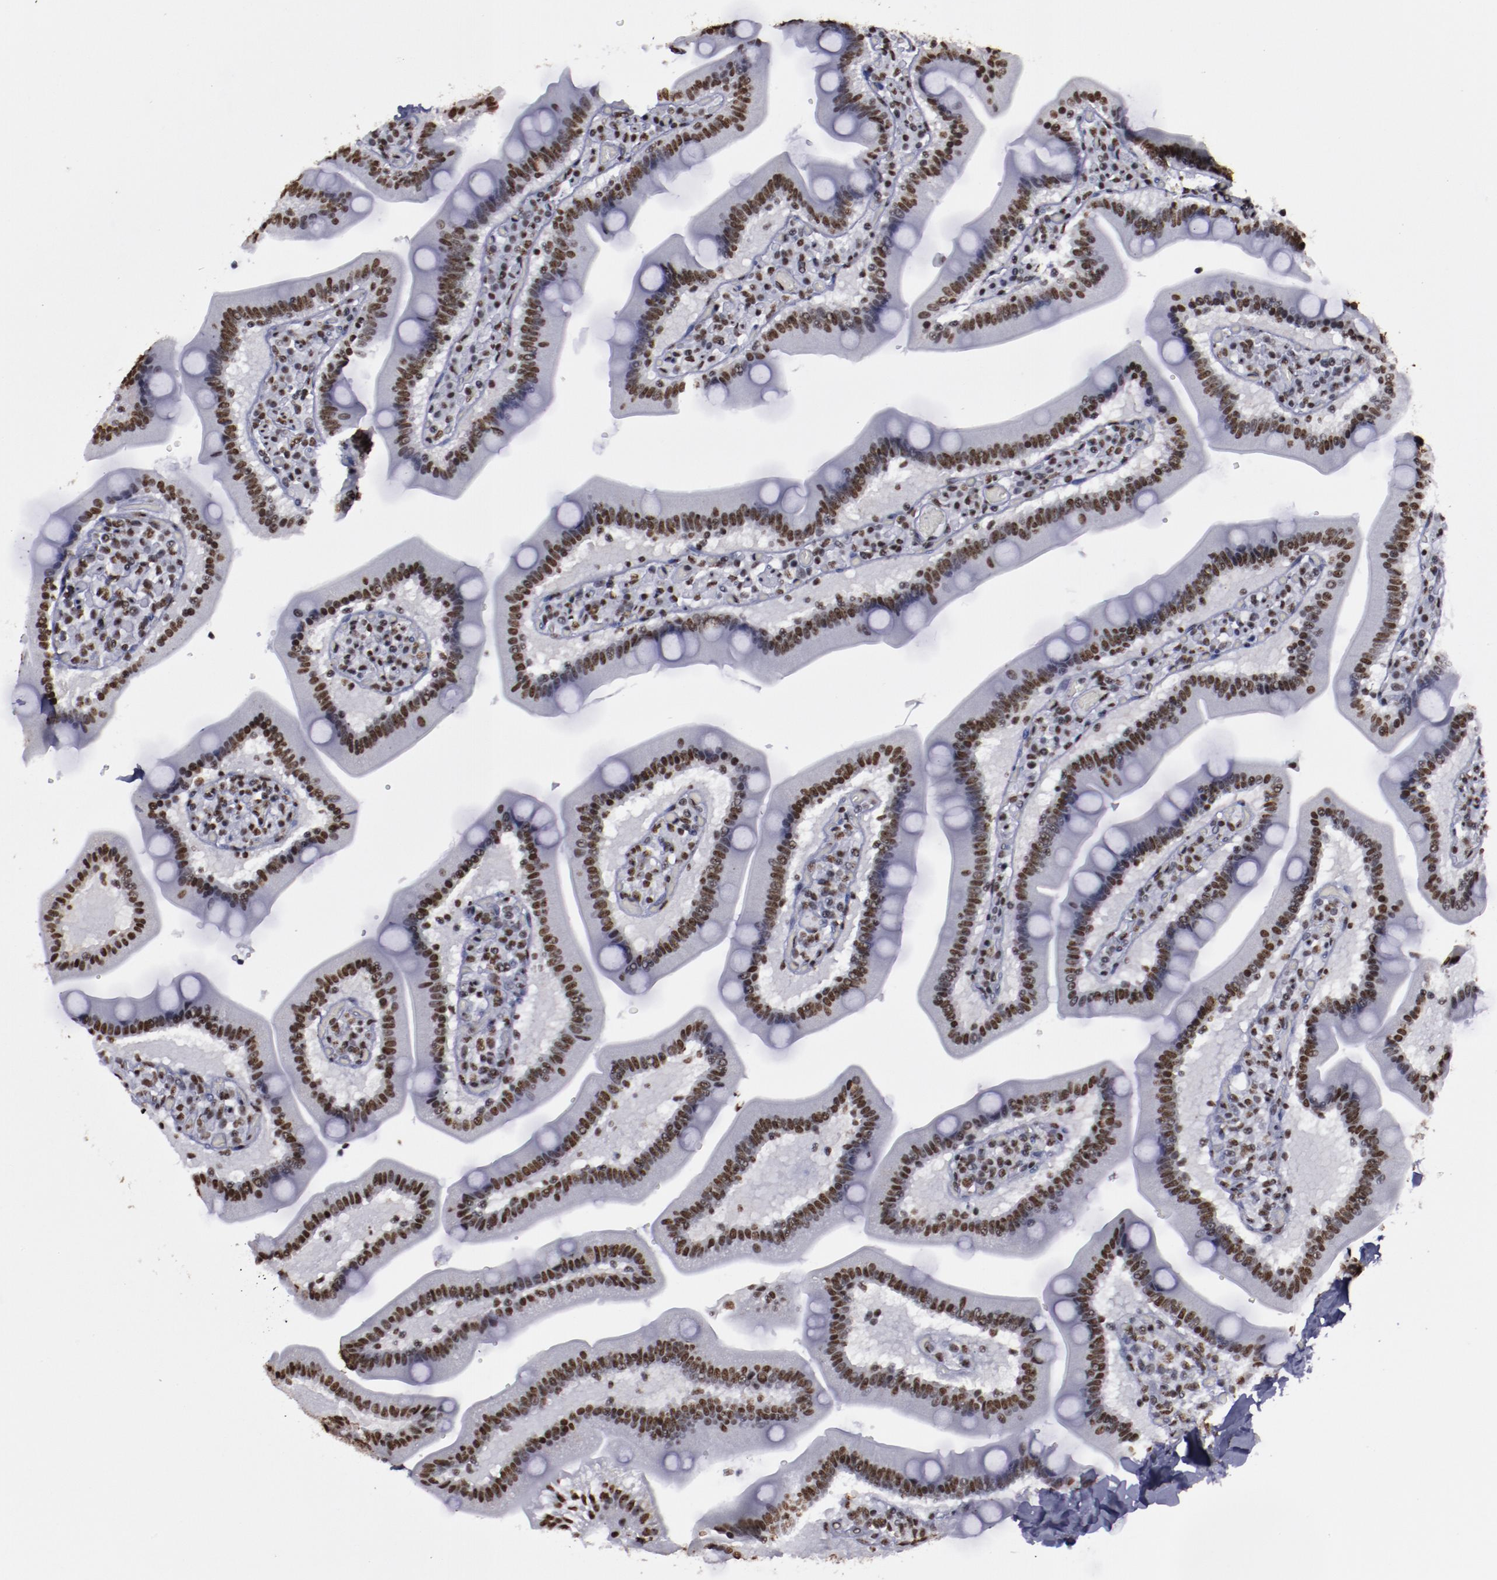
{"staining": {"intensity": "strong", "quantity": ">75%", "location": "nuclear"}, "tissue": "duodenum", "cell_type": "Glandular cells", "image_type": "normal", "snomed": [{"axis": "morphology", "description": "Normal tissue, NOS"}, {"axis": "topography", "description": "Duodenum"}], "caption": "Duodenum stained with IHC exhibits strong nuclear staining in about >75% of glandular cells. The staining was performed using DAB (3,3'-diaminobenzidine) to visualize the protein expression in brown, while the nuclei were stained in blue with hematoxylin (Magnification: 20x).", "gene": "HNRNPA1L3", "patient": {"sex": "male", "age": 66}}